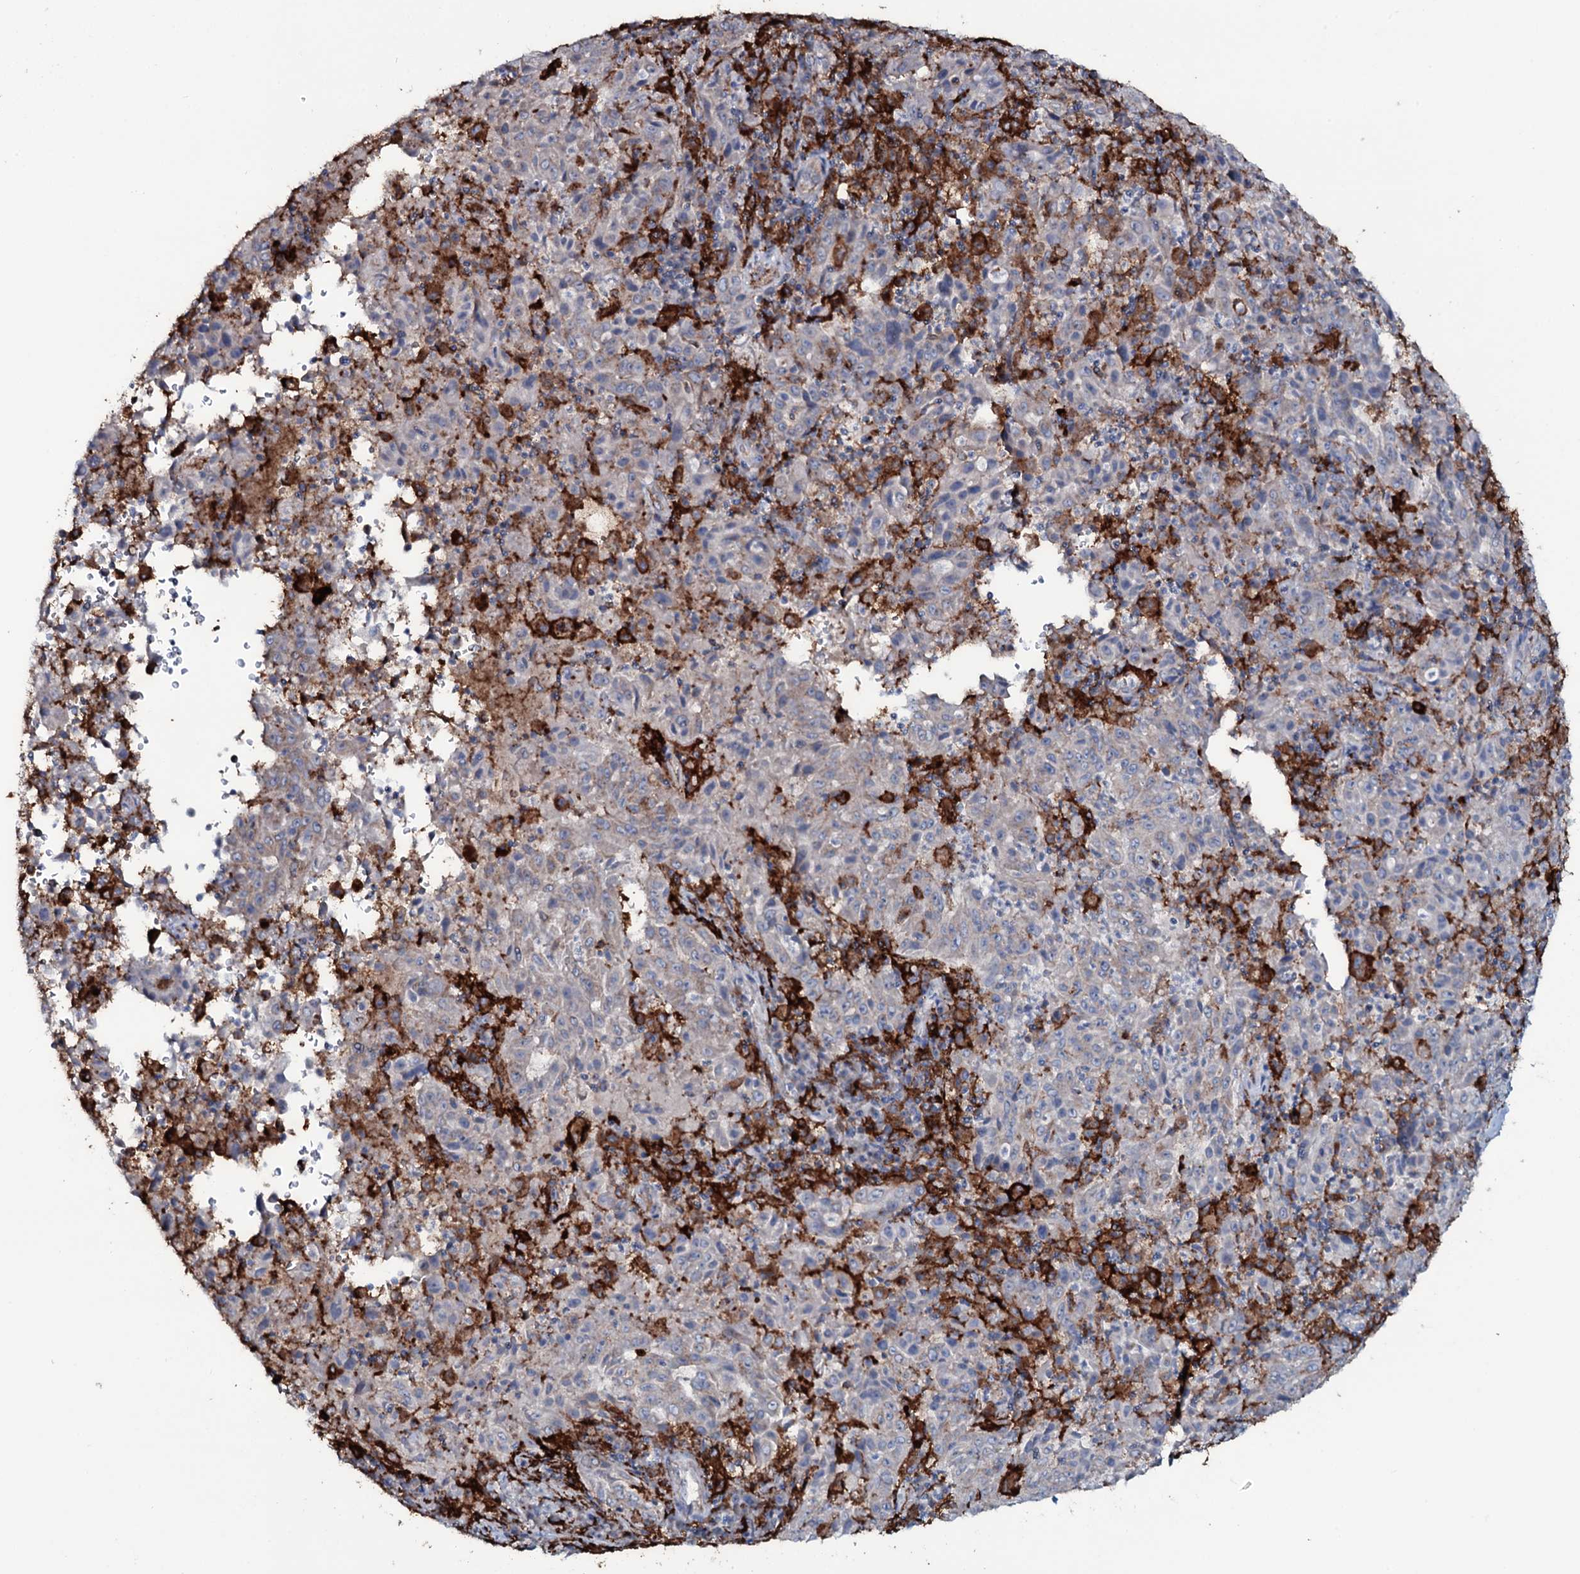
{"staining": {"intensity": "negative", "quantity": "none", "location": "none"}, "tissue": "pancreatic cancer", "cell_type": "Tumor cells", "image_type": "cancer", "snomed": [{"axis": "morphology", "description": "Adenocarcinoma, NOS"}, {"axis": "topography", "description": "Pancreas"}], "caption": "Immunohistochemistry micrograph of adenocarcinoma (pancreatic) stained for a protein (brown), which reveals no staining in tumor cells. The staining was performed using DAB to visualize the protein expression in brown, while the nuclei were stained in blue with hematoxylin (Magnification: 20x).", "gene": "OSBPL2", "patient": {"sex": "male", "age": 63}}